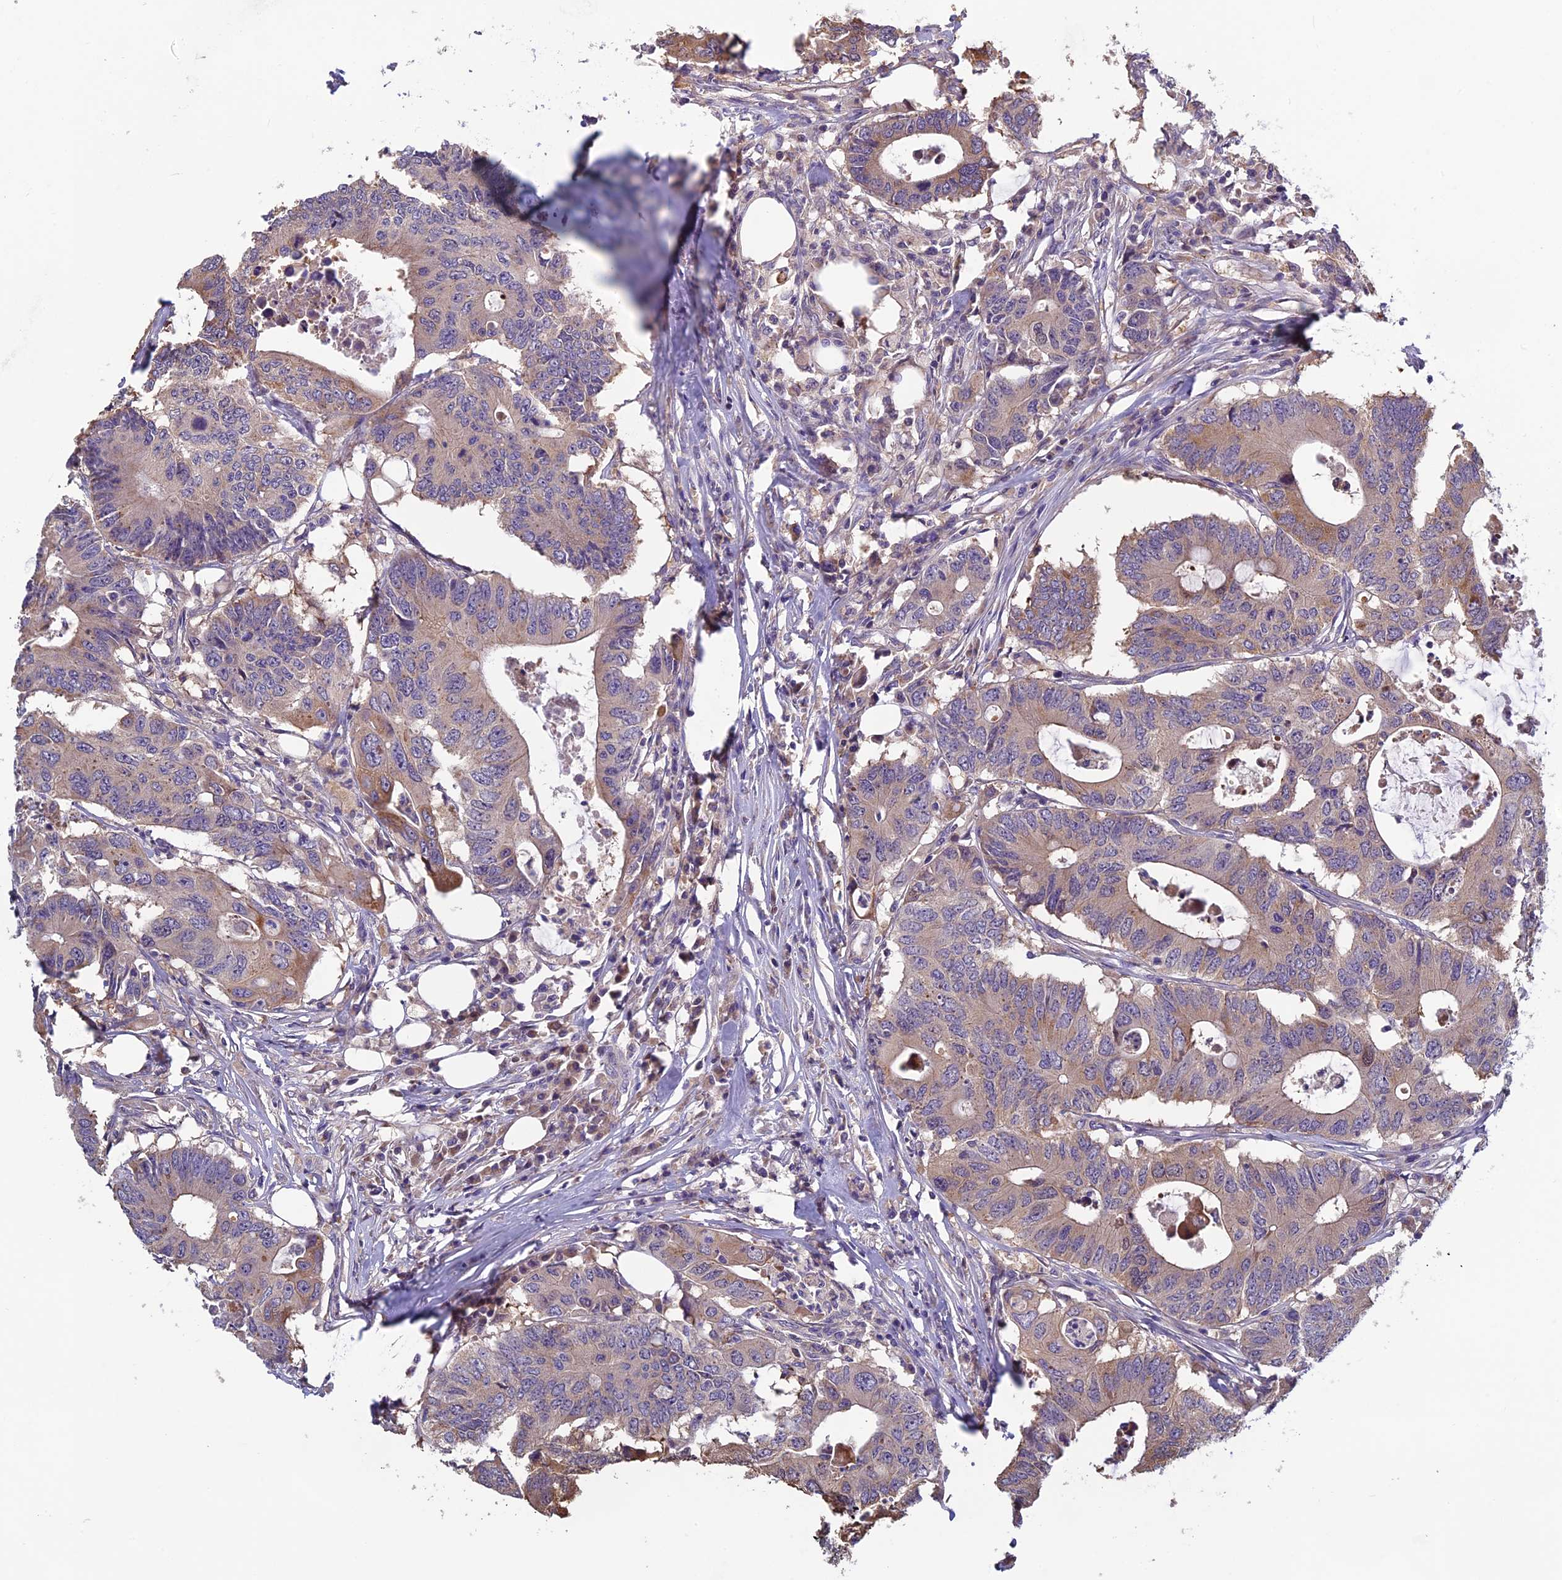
{"staining": {"intensity": "weak", "quantity": "25%-75%", "location": "cytoplasmic/membranous"}, "tissue": "colorectal cancer", "cell_type": "Tumor cells", "image_type": "cancer", "snomed": [{"axis": "morphology", "description": "Adenocarcinoma, NOS"}, {"axis": "topography", "description": "Colon"}], "caption": "Weak cytoplasmic/membranous protein expression is identified in about 25%-75% of tumor cells in colorectal adenocarcinoma.", "gene": "HECA", "patient": {"sex": "male", "age": 71}}